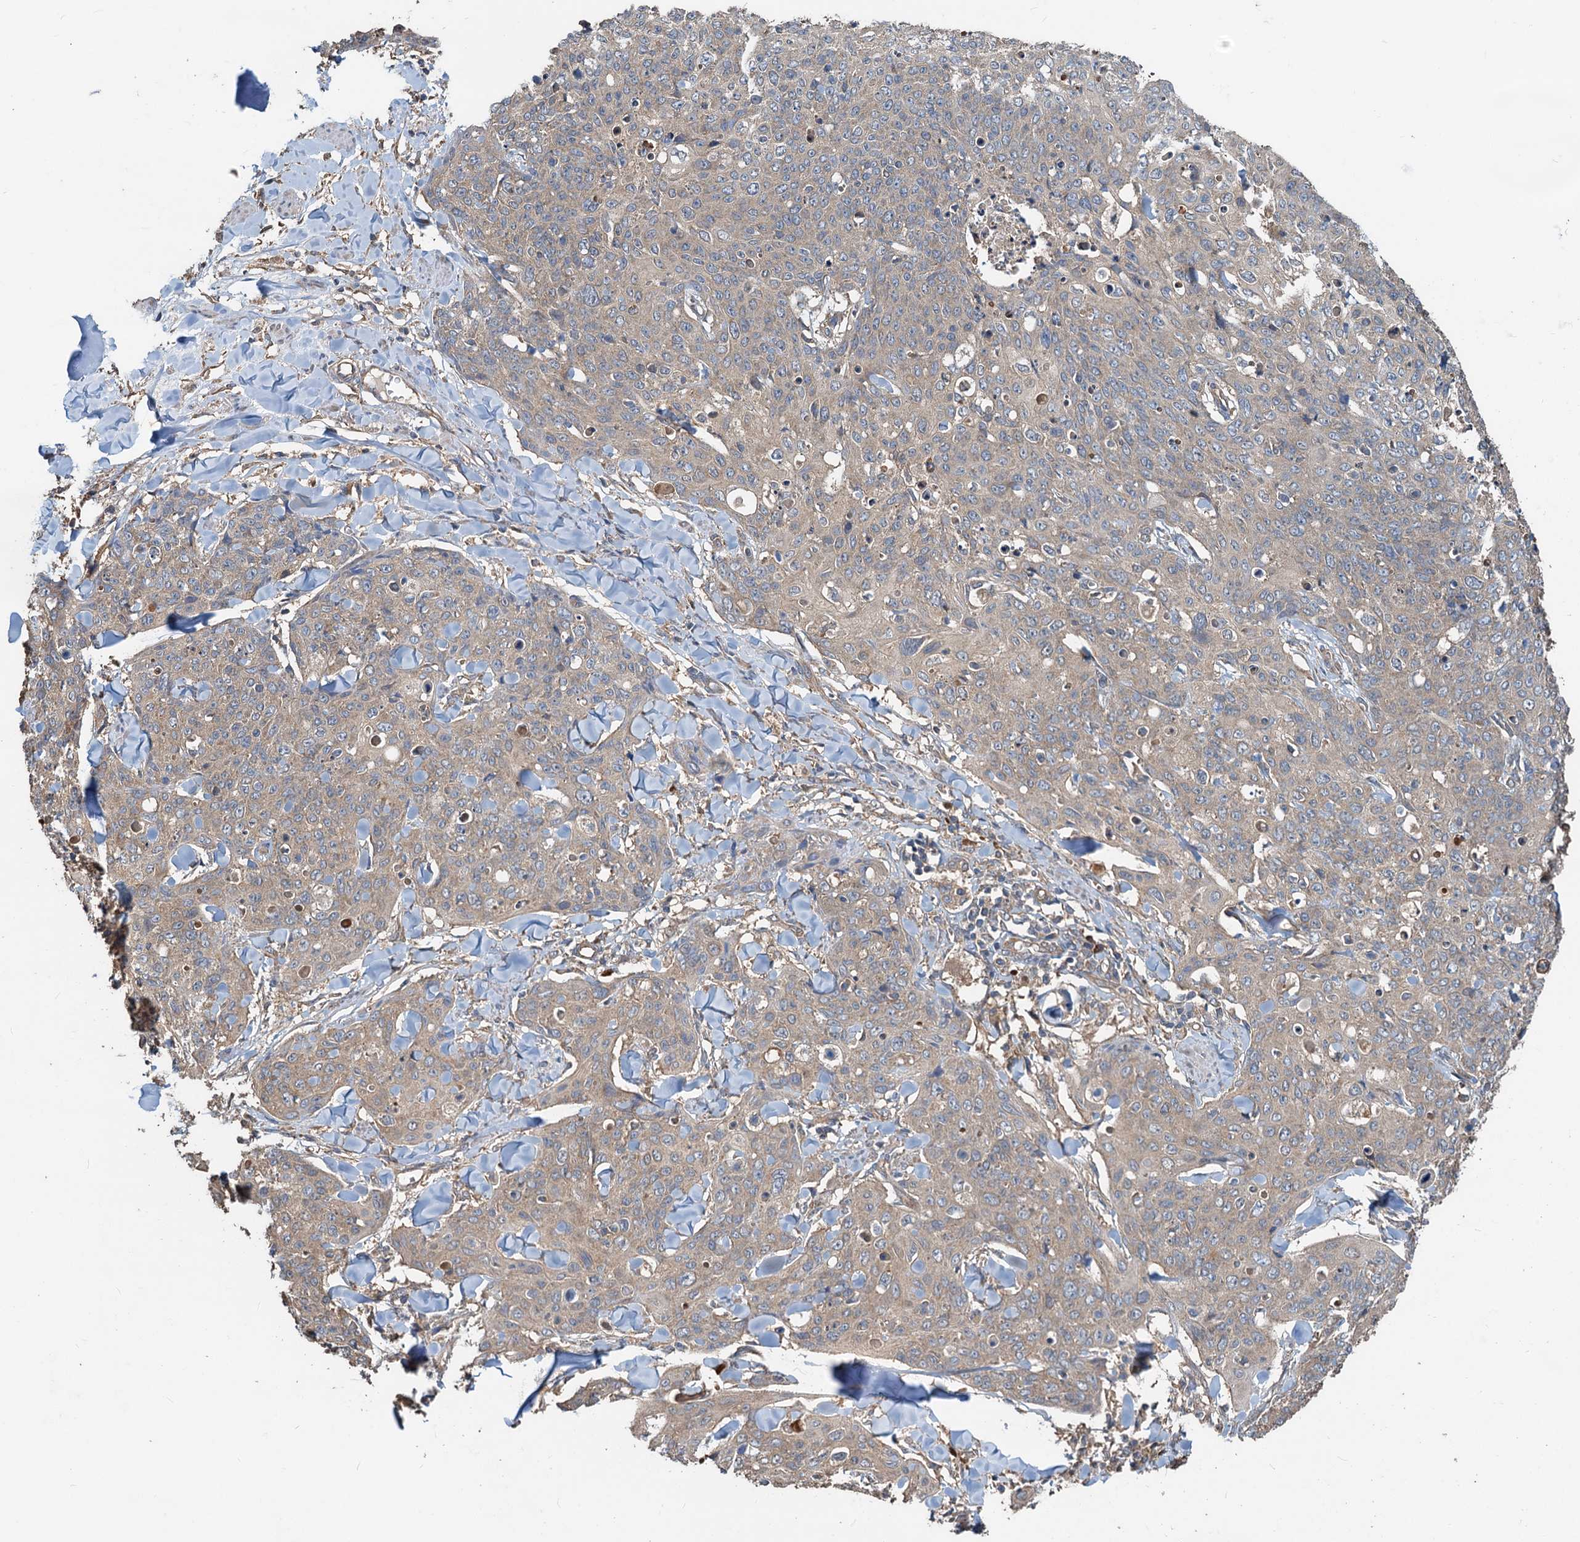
{"staining": {"intensity": "weak", "quantity": ">75%", "location": "cytoplasmic/membranous"}, "tissue": "skin cancer", "cell_type": "Tumor cells", "image_type": "cancer", "snomed": [{"axis": "morphology", "description": "Squamous cell carcinoma, NOS"}, {"axis": "topography", "description": "Skin"}, {"axis": "topography", "description": "Vulva"}], "caption": "Skin cancer (squamous cell carcinoma) stained for a protein reveals weak cytoplasmic/membranous positivity in tumor cells.", "gene": "HYI", "patient": {"sex": "female", "age": 85}}